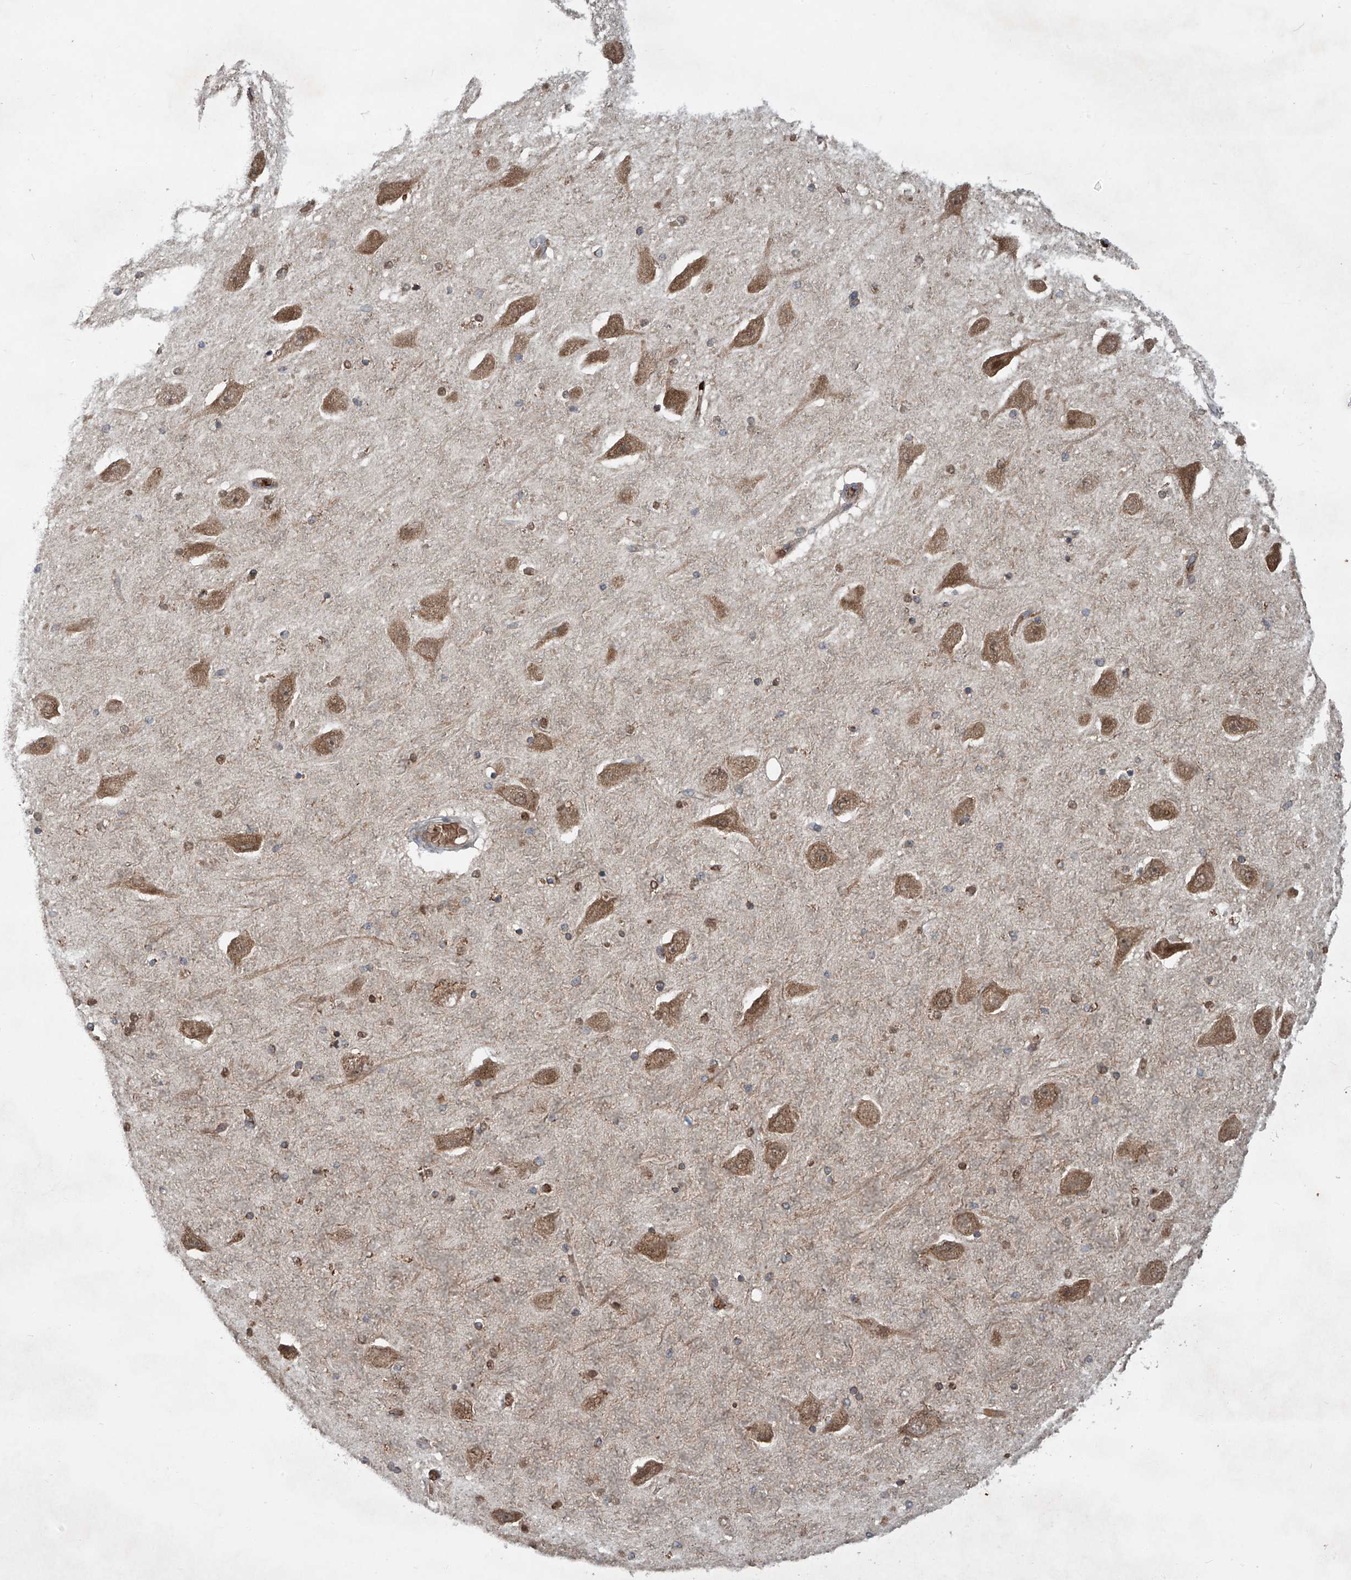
{"staining": {"intensity": "weak", "quantity": "<25%", "location": "cytoplasmic/membranous"}, "tissue": "hippocampus", "cell_type": "Glial cells", "image_type": "normal", "snomed": [{"axis": "morphology", "description": "Normal tissue, NOS"}, {"axis": "topography", "description": "Hippocampus"}], "caption": "High magnification brightfield microscopy of normal hippocampus stained with DAB (3,3'-diaminobenzidine) (brown) and counterstained with hematoxylin (blue): glial cells show no significant positivity. Brightfield microscopy of immunohistochemistry stained with DAB (brown) and hematoxylin (blue), captured at high magnification.", "gene": "ZDHHC9", "patient": {"sex": "female", "age": 54}}